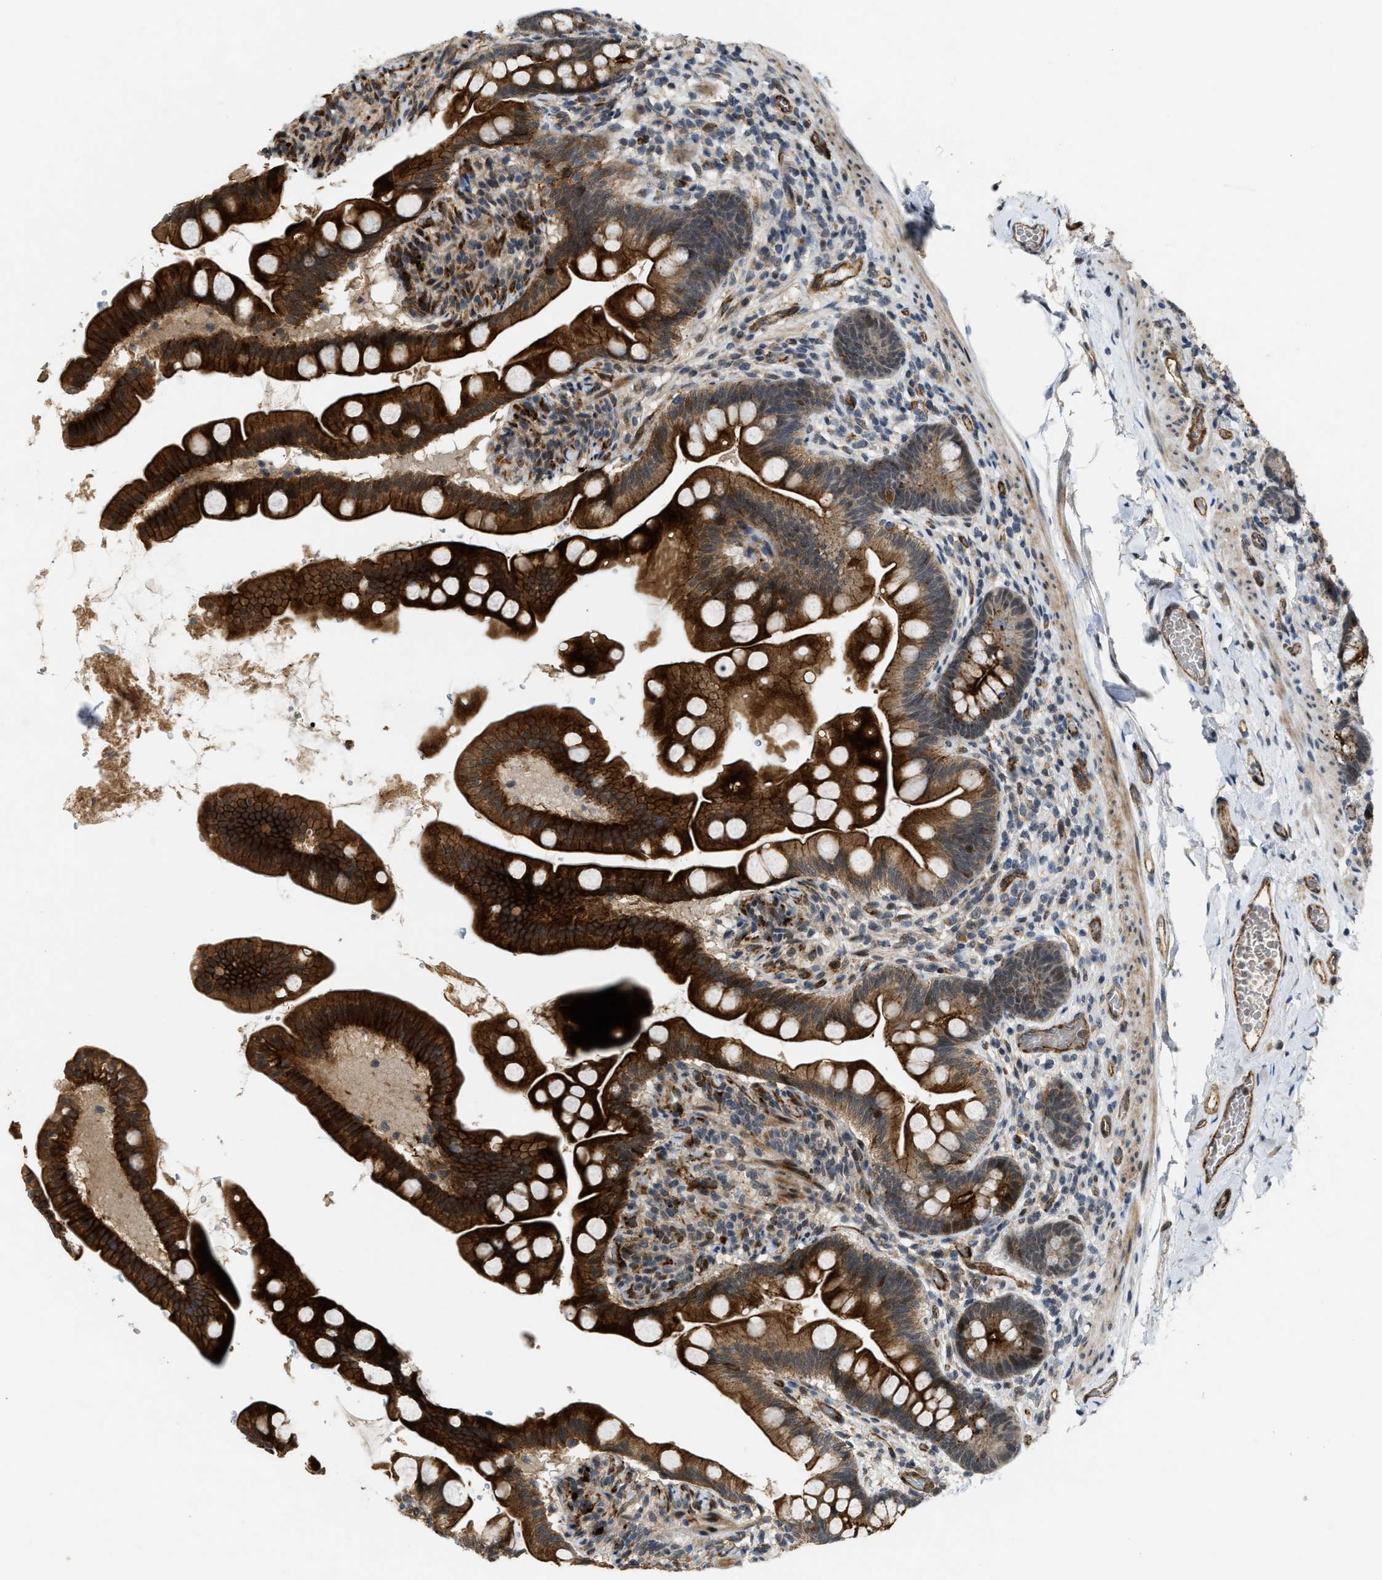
{"staining": {"intensity": "strong", "quantity": ">75%", "location": "cytoplasmic/membranous"}, "tissue": "small intestine", "cell_type": "Glandular cells", "image_type": "normal", "snomed": [{"axis": "morphology", "description": "Normal tissue, NOS"}, {"axis": "topography", "description": "Small intestine"}], "caption": "A photomicrograph of small intestine stained for a protein exhibits strong cytoplasmic/membranous brown staining in glandular cells.", "gene": "DPF2", "patient": {"sex": "female", "age": 56}}